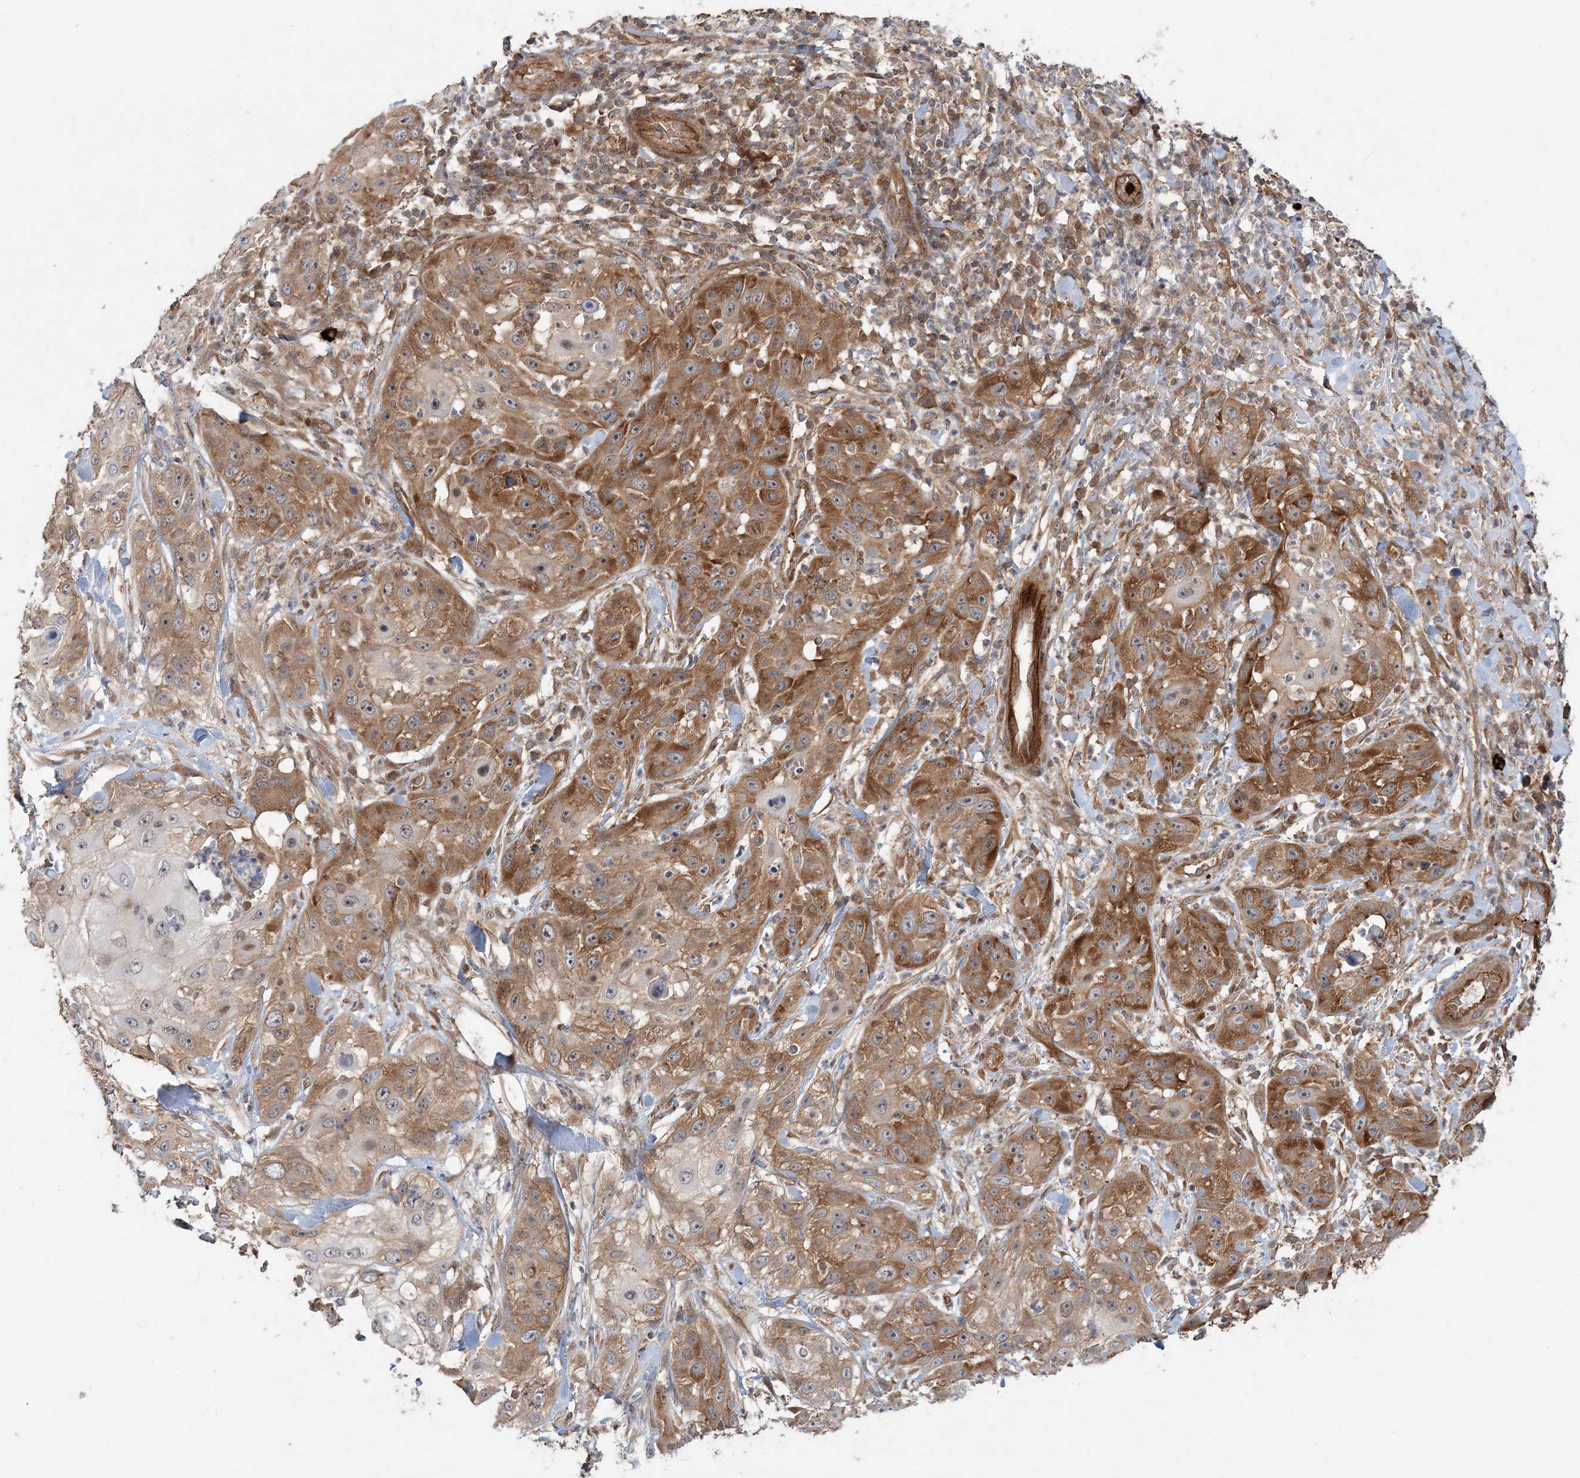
{"staining": {"intensity": "moderate", "quantity": ">75%", "location": "cytoplasmic/membranous"}, "tissue": "skin cancer", "cell_type": "Tumor cells", "image_type": "cancer", "snomed": [{"axis": "morphology", "description": "Squamous cell carcinoma, NOS"}, {"axis": "topography", "description": "Skin"}], "caption": "A histopathology image of skin squamous cell carcinoma stained for a protein demonstrates moderate cytoplasmic/membranous brown staining in tumor cells.", "gene": "GEMIN5", "patient": {"sex": "female", "age": 44}}